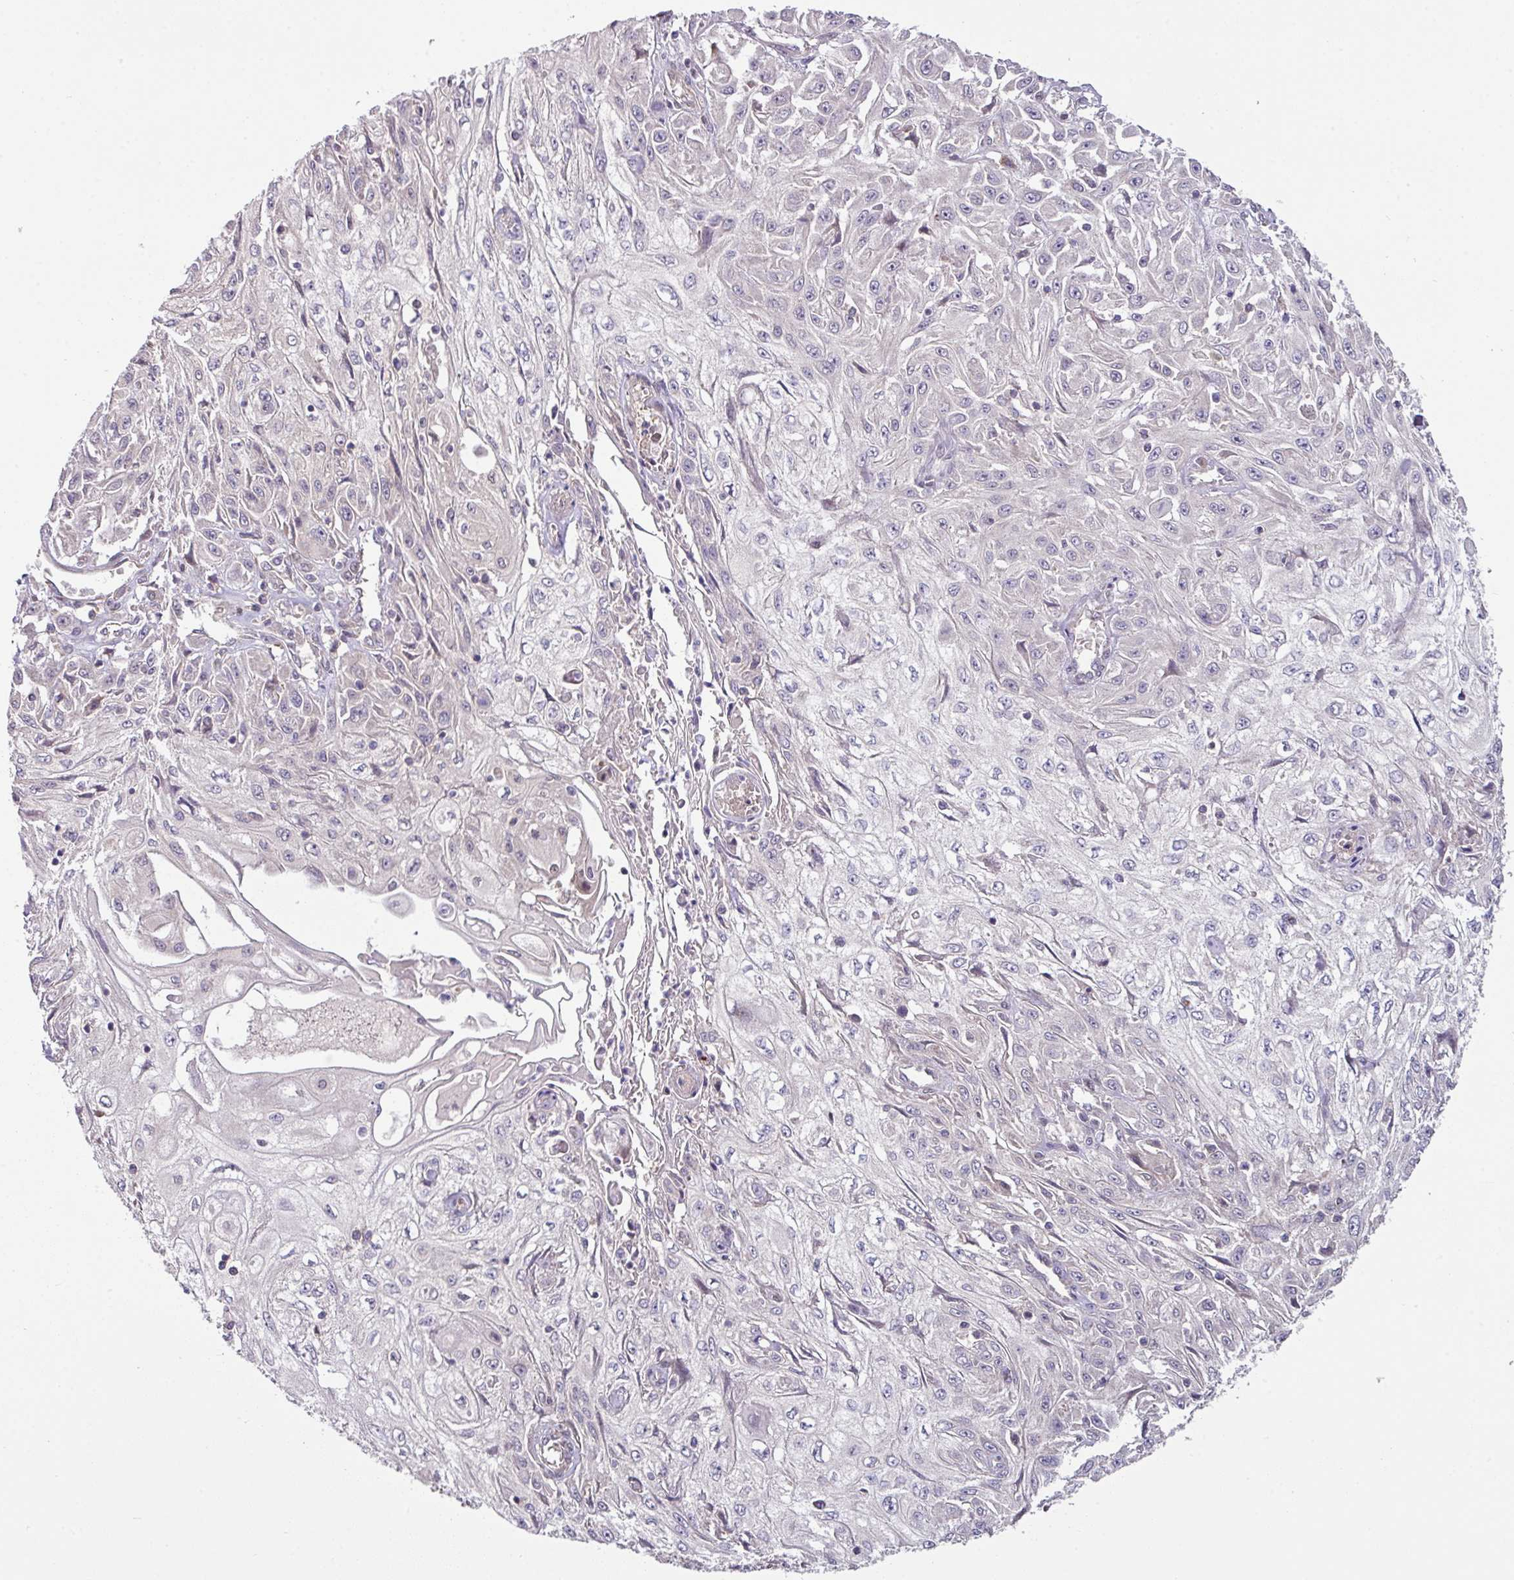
{"staining": {"intensity": "negative", "quantity": "none", "location": "none"}, "tissue": "skin cancer", "cell_type": "Tumor cells", "image_type": "cancer", "snomed": [{"axis": "morphology", "description": "Squamous cell carcinoma, NOS"}, {"axis": "morphology", "description": "Squamous cell carcinoma, metastatic, NOS"}, {"axis": "topography", "description": "Skin"}, {"axis": "topography", "description": "Lymph node"}], "caption": "An immunohistochemistry photomicrograph of squamous cell carcinoma (skin) is shown. There is no staining in tumor cells of squamous cell carcinoma (skin). (DAB IHC visualized using brightfield microscopy, high magnification).", "gene": "SLAMF6", "patient": {"sex": "male", "age": 75}}